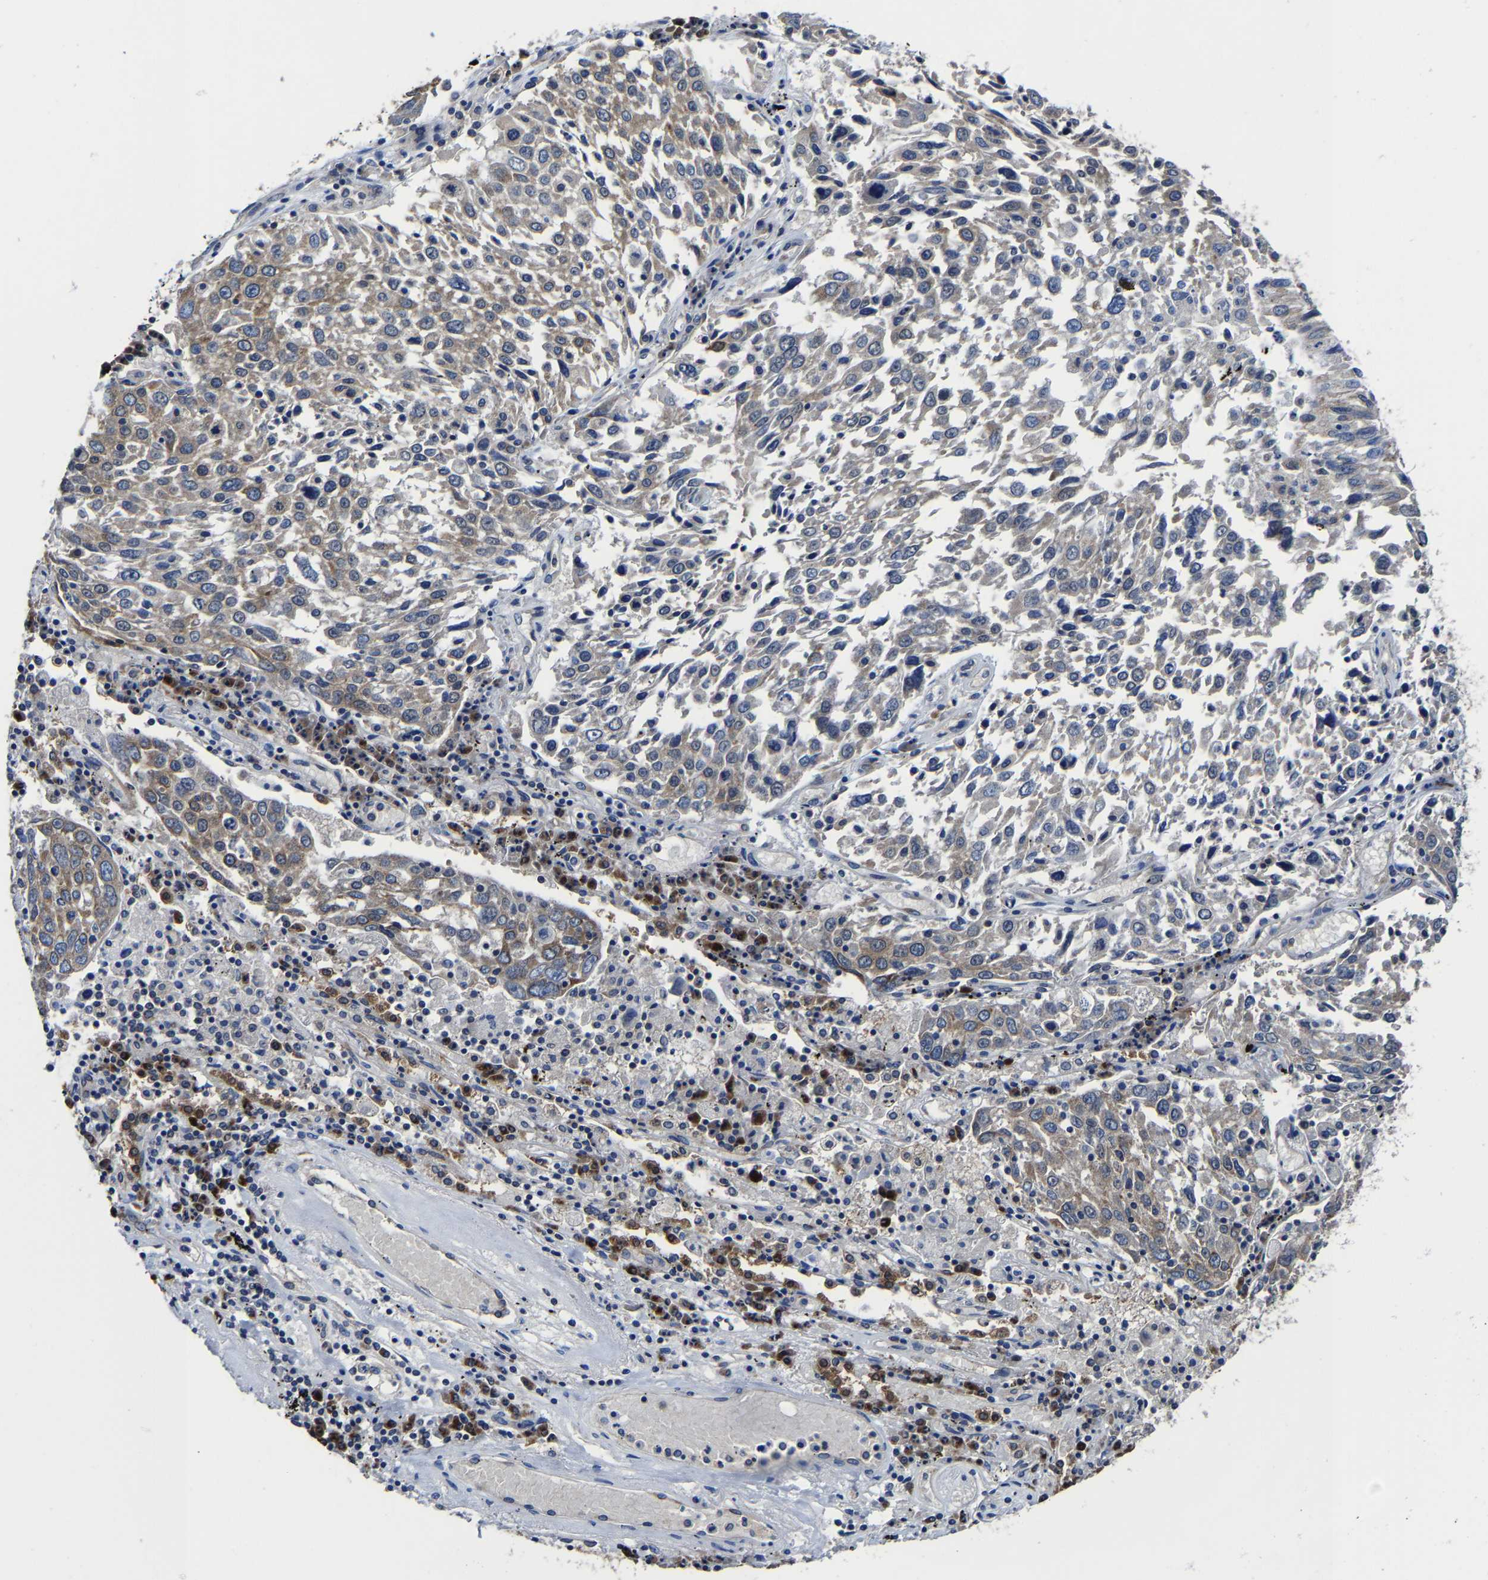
{"staining": {"intensity": "weak", "quantity": "25%-75%", "location": "cytoplasmic/membranous"}, "tissue": "lung cancer", "cell_type": "Tumor cells", "image_type": "cancer", "snomed": [{"axis": "morphology", "description": "Squamous cell carcinoma, NOS"}, {"axis": "topography", "description": "Lung"}], "caption": "The micrograph shows immunohistochemical staining of squamous cell carcinoma (lung). There is weak cytoplasmic/membranous positivity is appreciated in approximately 25%-75% of tumor cells.", "gene": "EBAG9", "patient": {"sex": "male", "age": 65}}